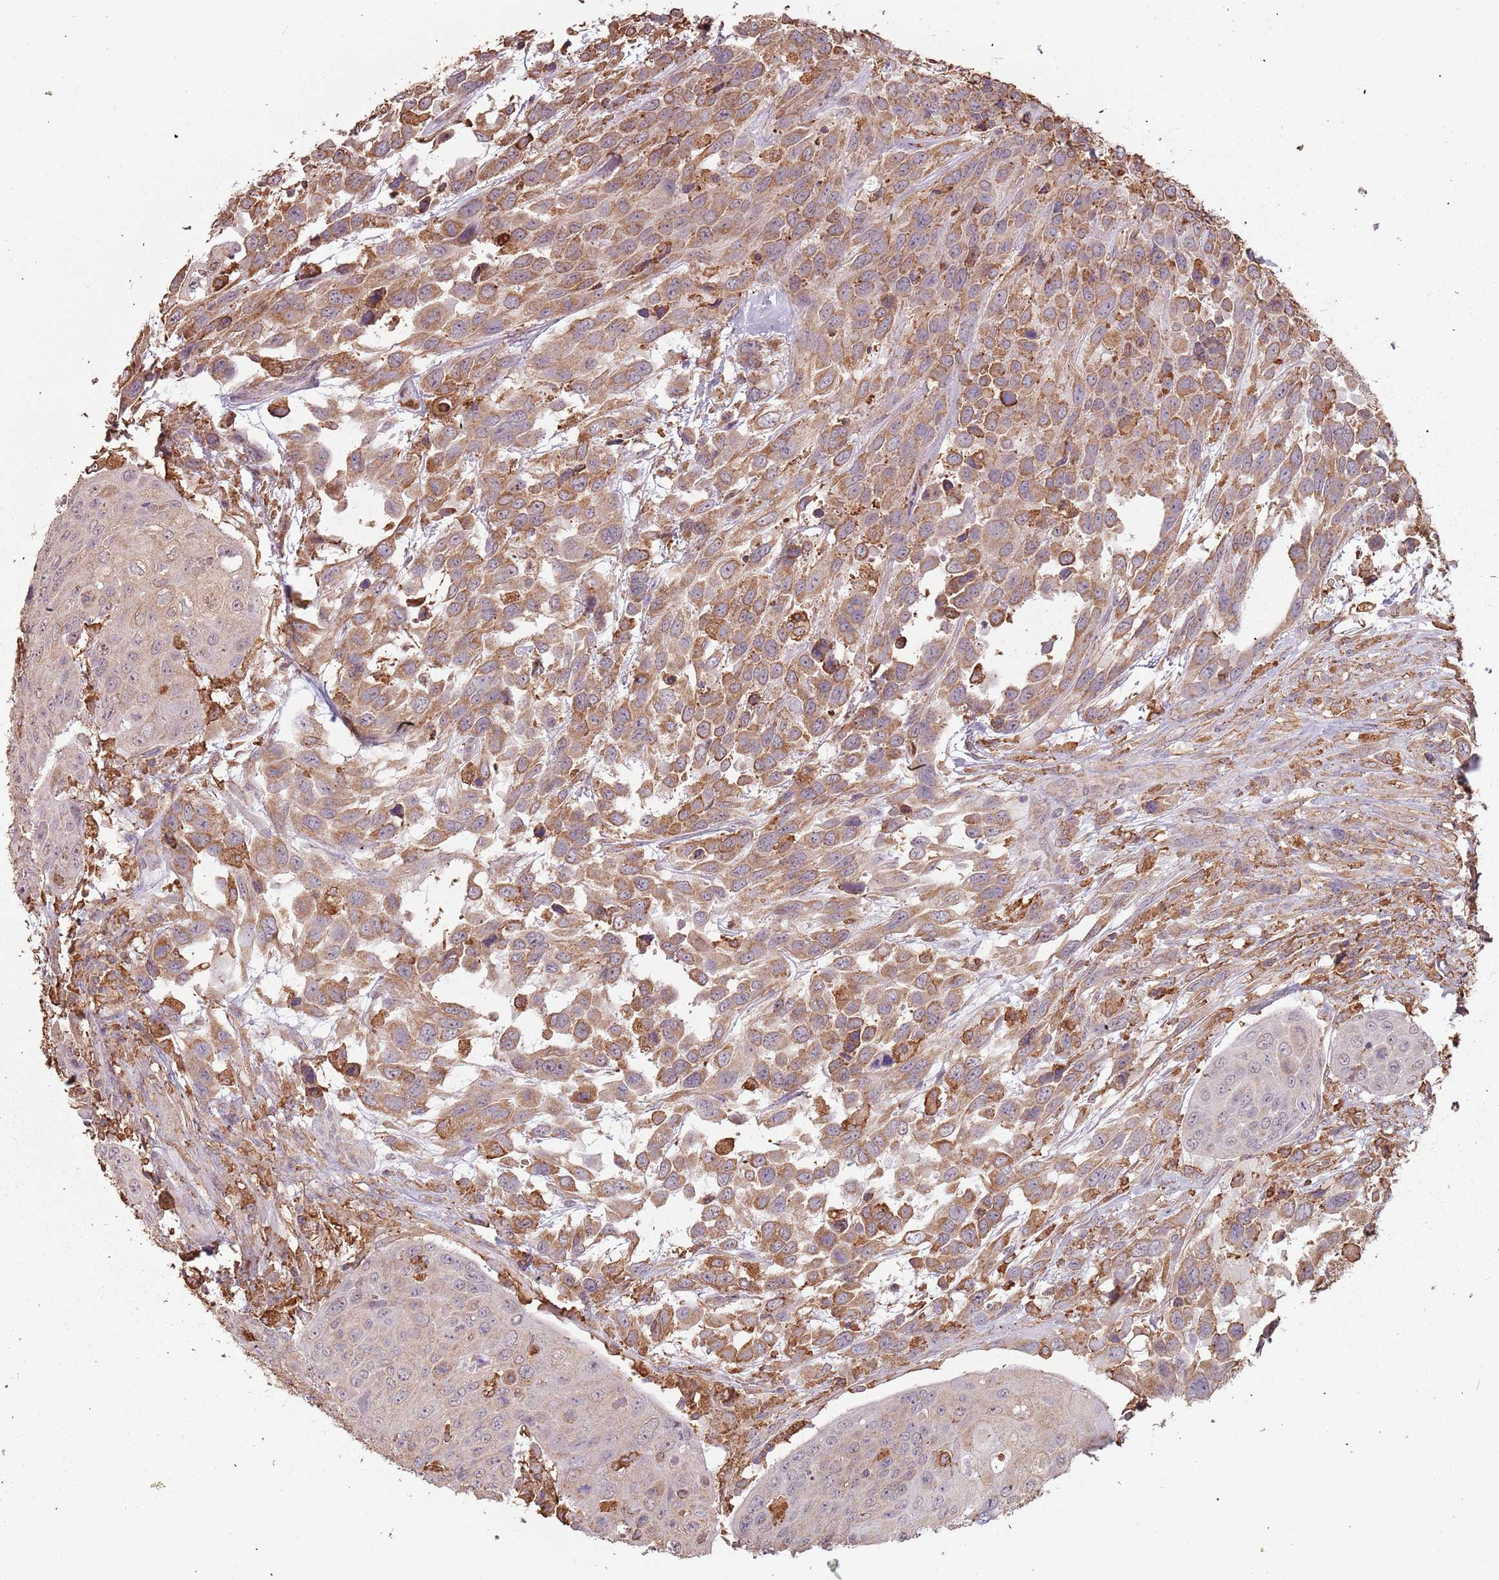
{"staining": {"intensity": "moderate", "quantity": ">75%", "location": "cytoplasmic/membranous"}, "tissue": "urothelial cancer", "cell_type": "Tumor cells", "image_type": "cancer", "snomed": [{"axis": "morphology", "description": "Urothelial carcinoma, High grade"}, {"axis": "topography", "description": "Urinary bladder"}], "caption": "High-power microscopy captured an immunohistochemistry (IHC) image of urothelial cancer, revealing moderate cytoplasmic/membranous positivity in approximately >75% of tumor cells.", "gene": "ATOSB", "patient": {"sex": "female", "age": 70}}